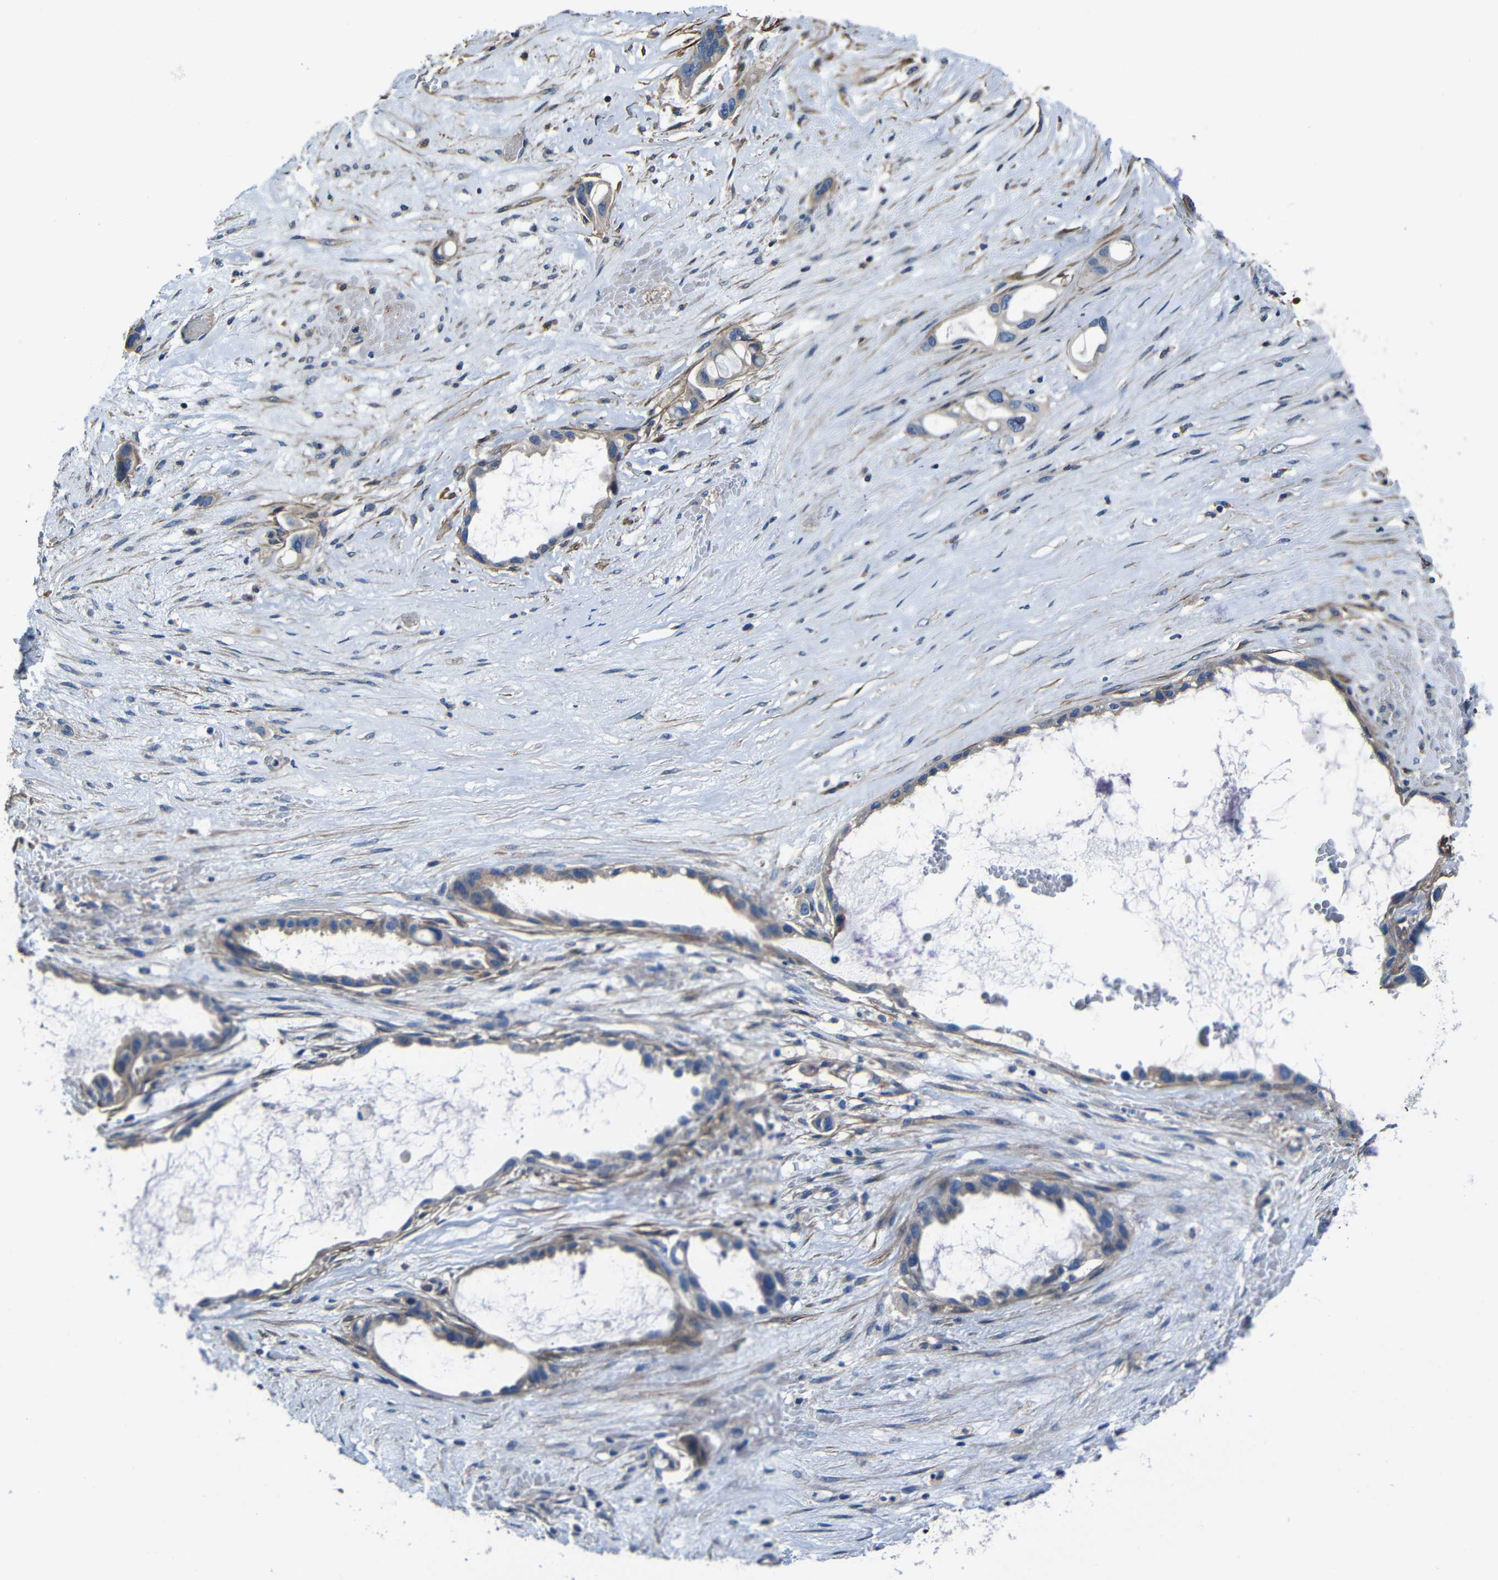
{"staining": {"intensity": "moderate", "quantity": ">75%", "location": "cytoplasmic/membranous"}, "tissue": "liver cancer", "cell_type": "Tumor cells", "image_type": "cancer", "snomed": [{"axis": "morphology", "description": "Cholangiocarcinoma"}, {"axis": "topography", "description": "Liver"}], "caption": "Moderate cytoplasmic/membranous staining is identified in approximately >75% of tumor cells in liver cancer.", "gene": "GDI1", "patient": {"sex": "female", "age": 65}}